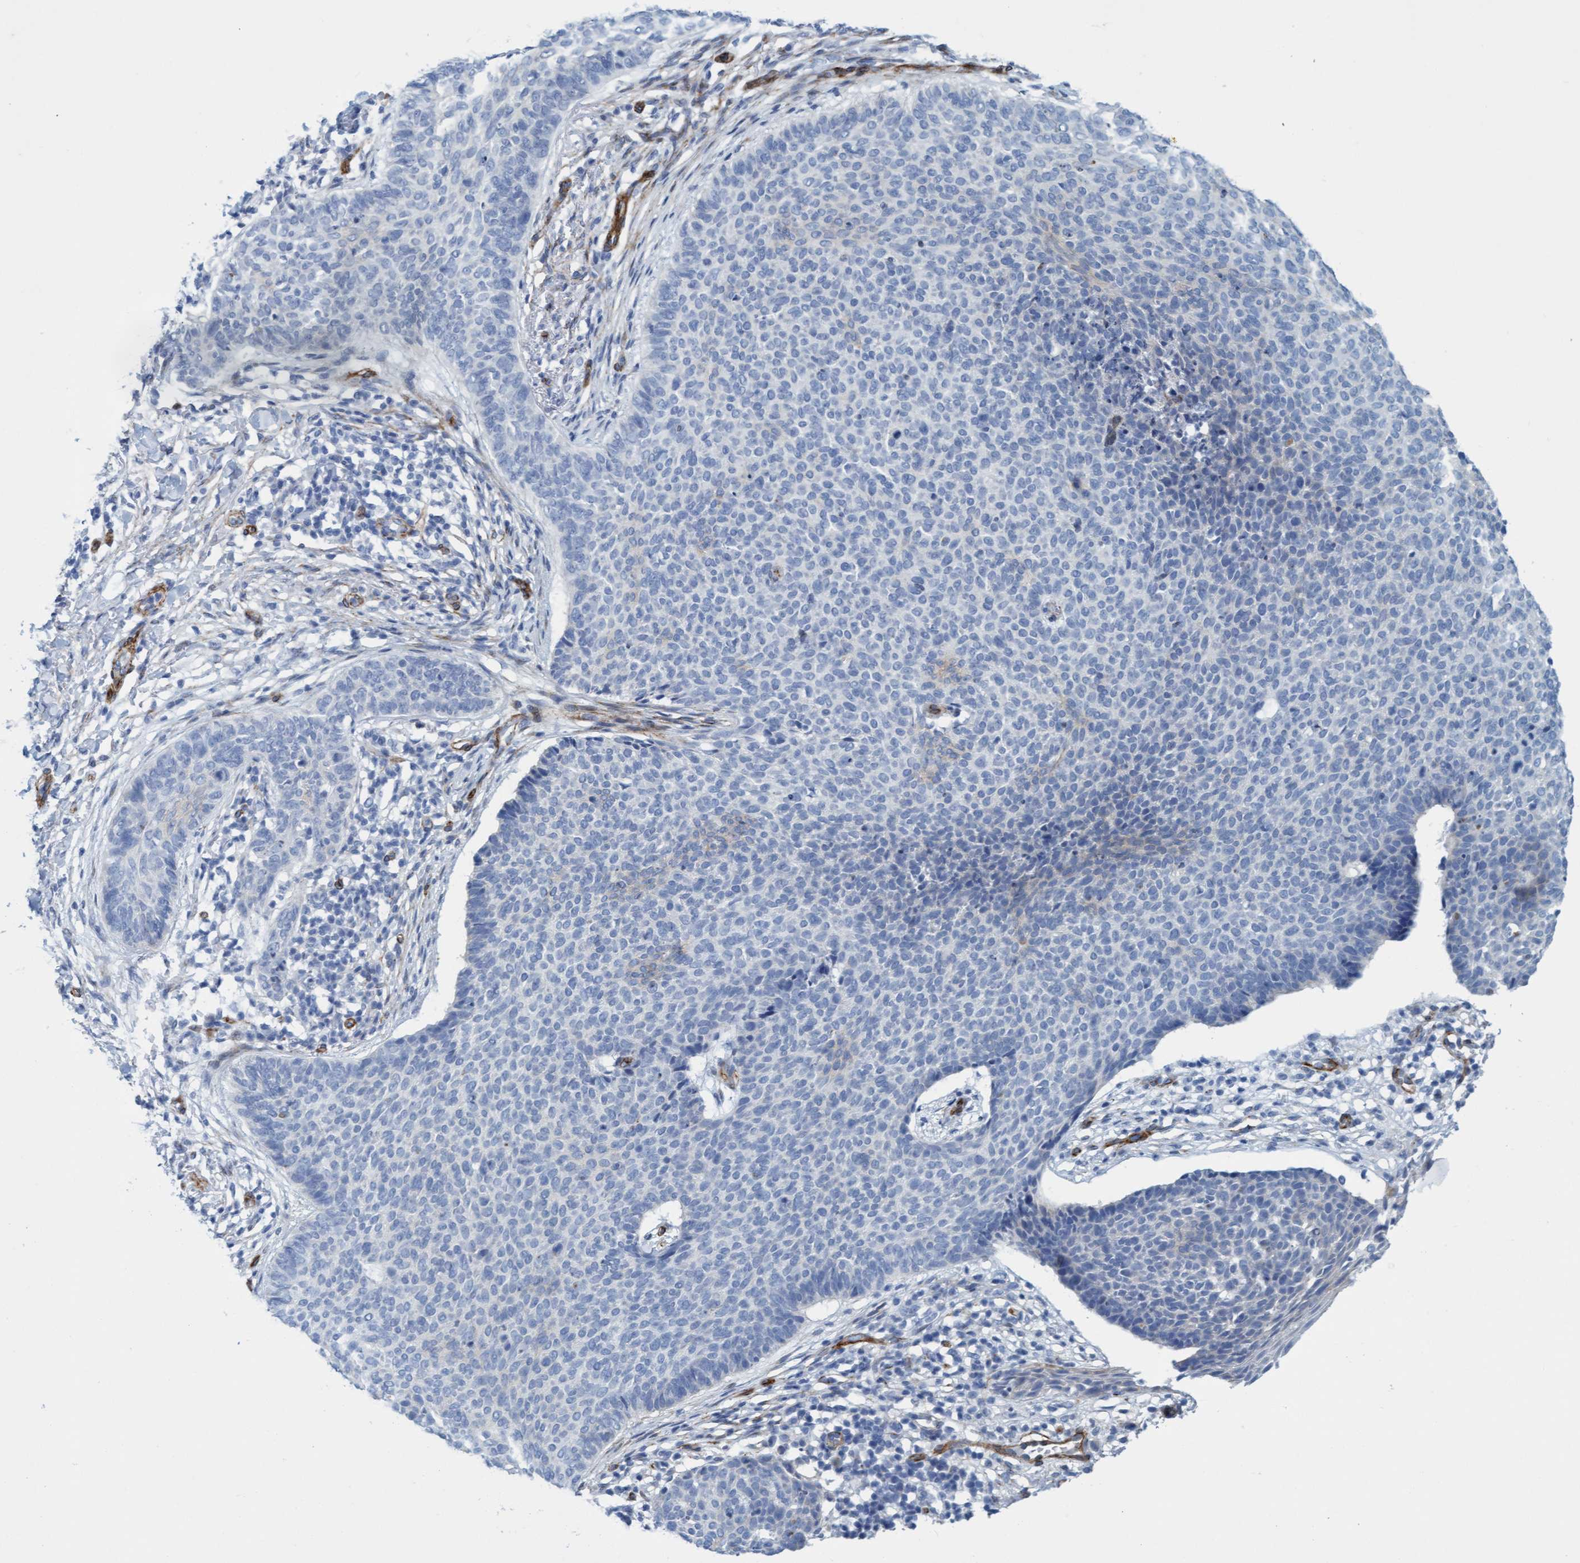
{"staining": {"intensity": "negative", "quantity": "none", "location": "none"}, "tissue": "skin cancer", "cell_type": "Tumor cells", "image_type": "cancer", "snomed": [{"axis": "morphology", "description": "Normal tissue, NOS"}, {"axis": "morphology", "description": "Basal cell carcinoma"}, {"axis": "topography", "description": "Skin"}], "caption": "DAB immunohistochemical staining of human skin cancer (basal cell carcinoma) shows no significant expression in tumor cells.", "gene": "MTFR1", "patient": {"sex": "male", "age": 50}}